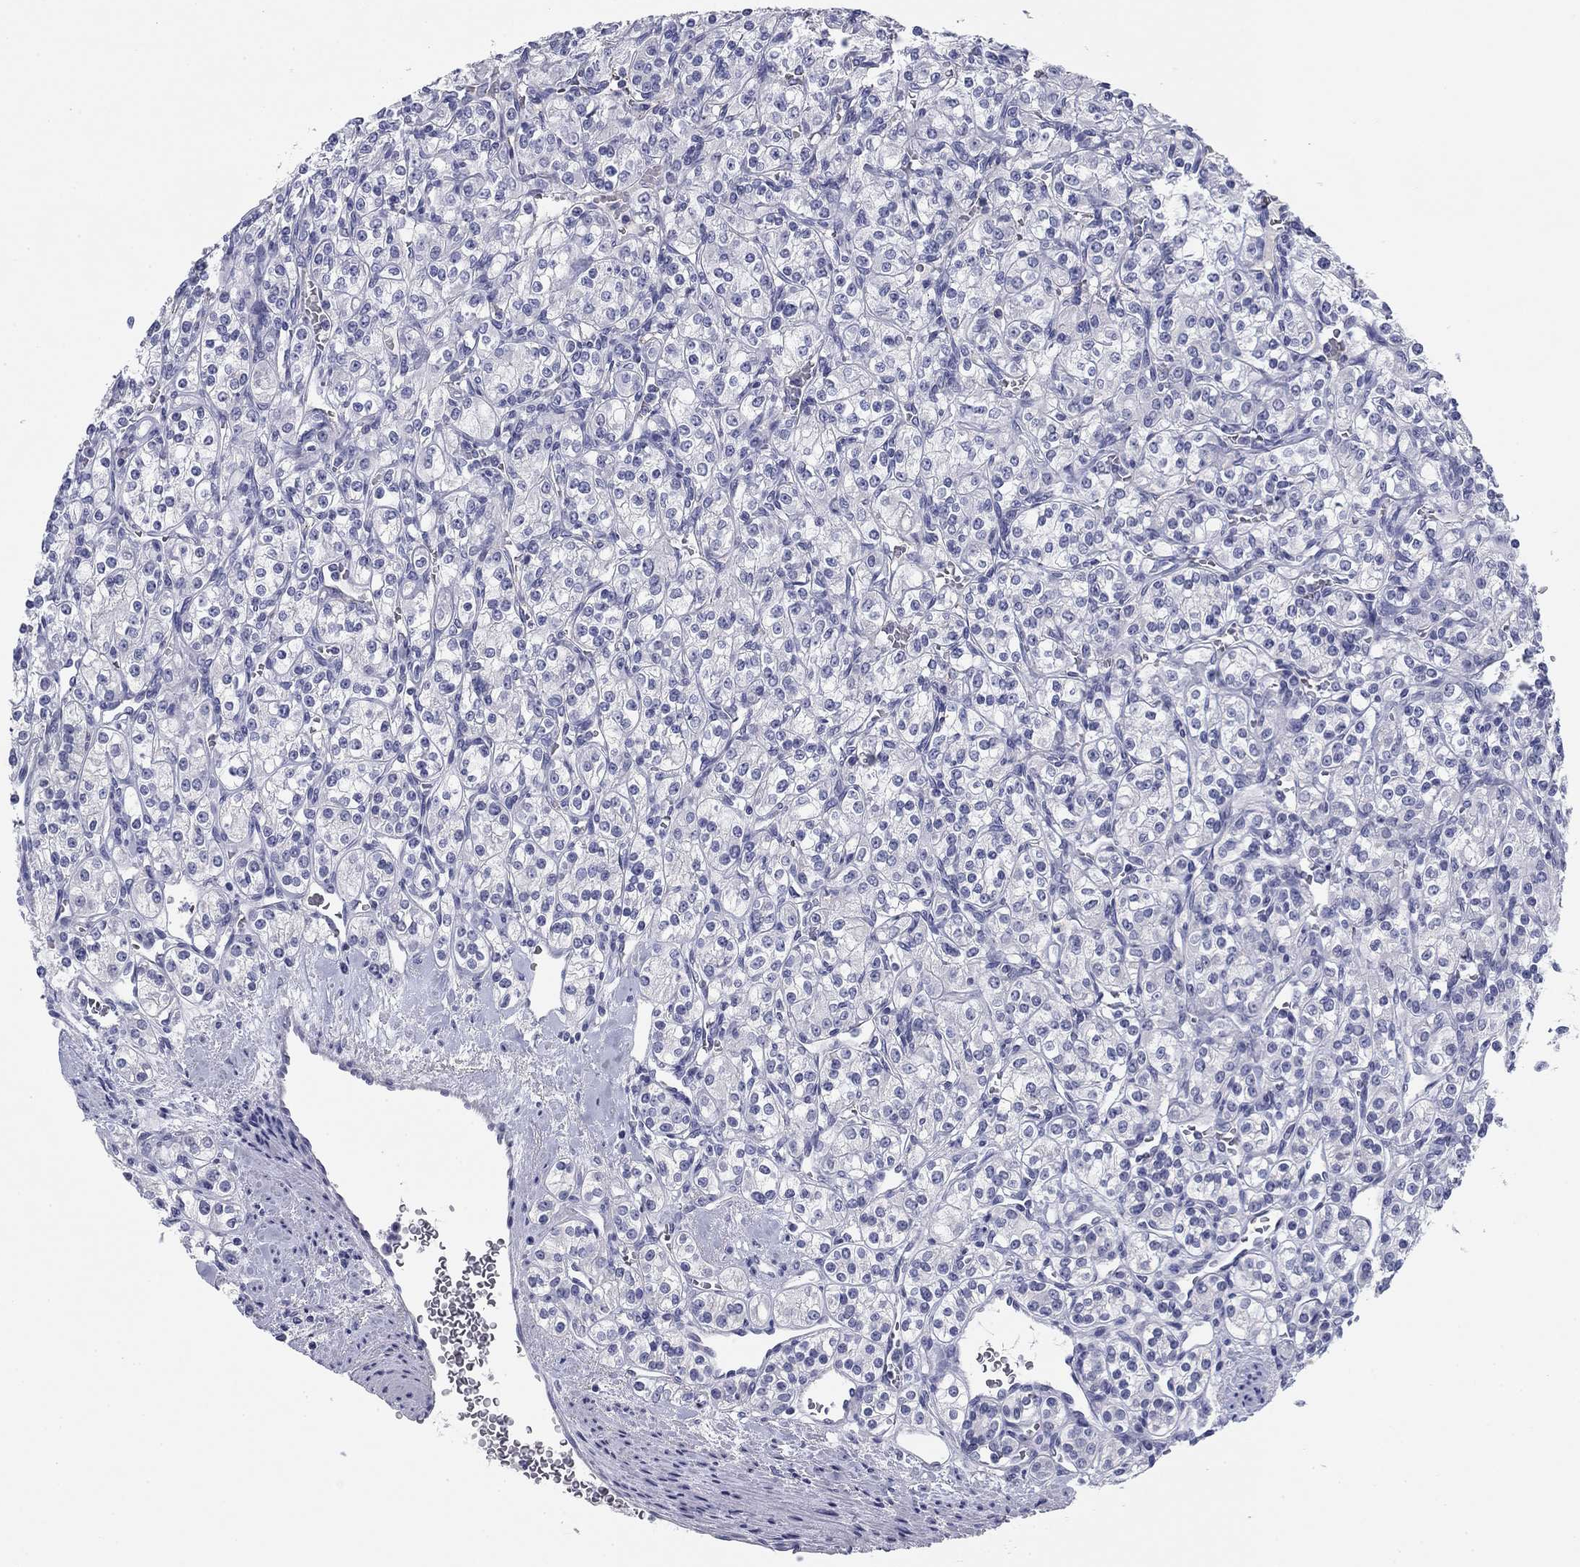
{"staining": {"intensity": "negative", "quantity": "none", "location": "none"}, "tissue": "renal cancer", "cell_type": "Tumor cells", "image_type": "cancer", "snomed": [{"axis": "morphology", "description": "Adenocarcinoma, NOS"}, {"axis": "topography", "description": "Kidney"}], "caption": "The immunohistochemistry (IHC) histopathology image has no significant positivity in tumor cells of renal cancer (adenocarcinoma) tissue. (DAB IHC visualized using brightfield microscopy, high magnification).", "gene": "KCNH1", "patient": {"sex": "male", "age": 77}}